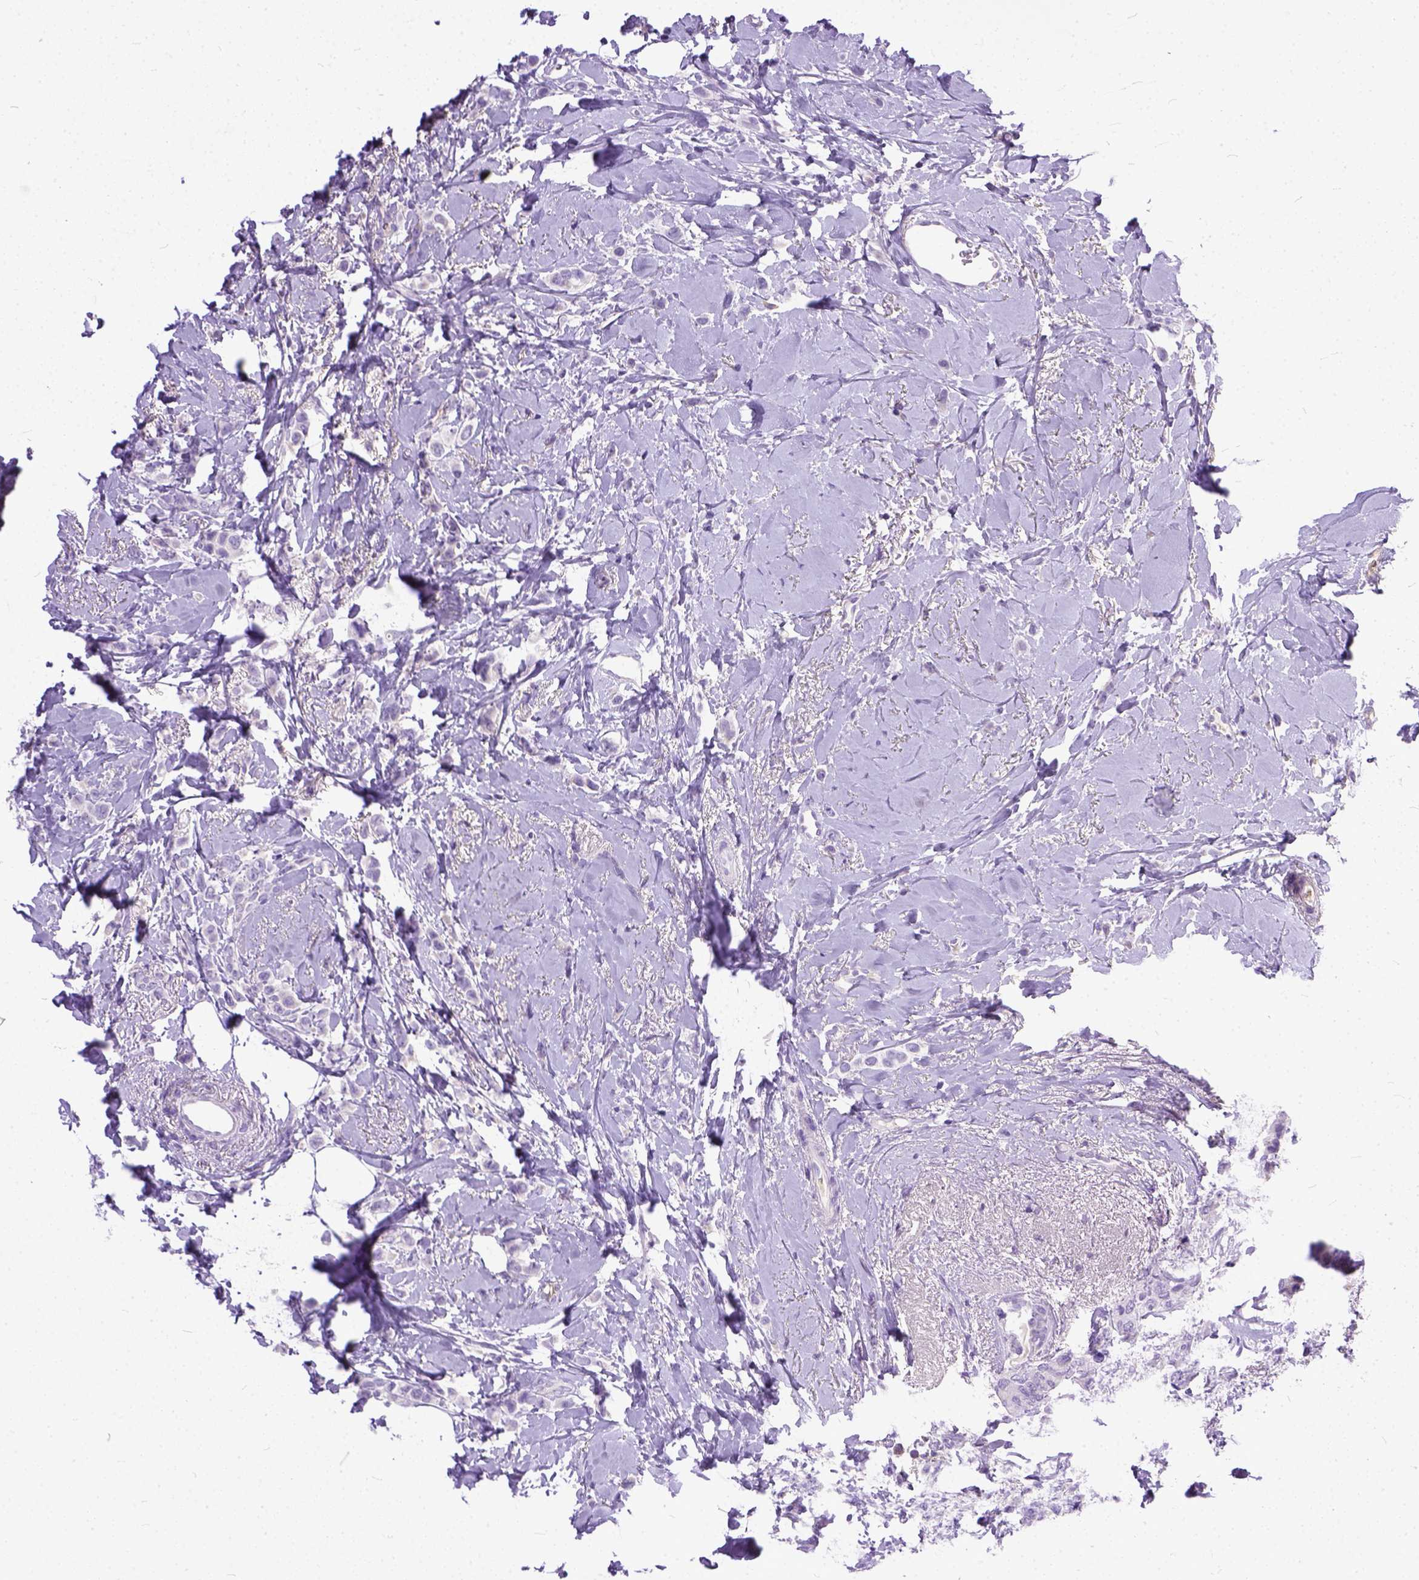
{"staining": {"intensity": "negative", "quantity": "none", "location": "none"}, "tissue": "breast cancer", "cell_type": "Tumor cells", "image_type": "cancer", "snomed": [{"axis": "morphology", "description": "Lobular carcinoma"}, {"axis": "topography", "description": "Breast"}], "caption": "This micrograph is of breast lobular carcinoma stained with immunohistochemistry (IHC) to label a protein in brown with the nuclei are counter-stained blue. There is no expression in tumor cells. The staining is performed using DAB brown chromogen with nuclei counter-stained in using hematoxylin.", "gene": "PLK5", "patient": {"sex": "female", "age": 66}}